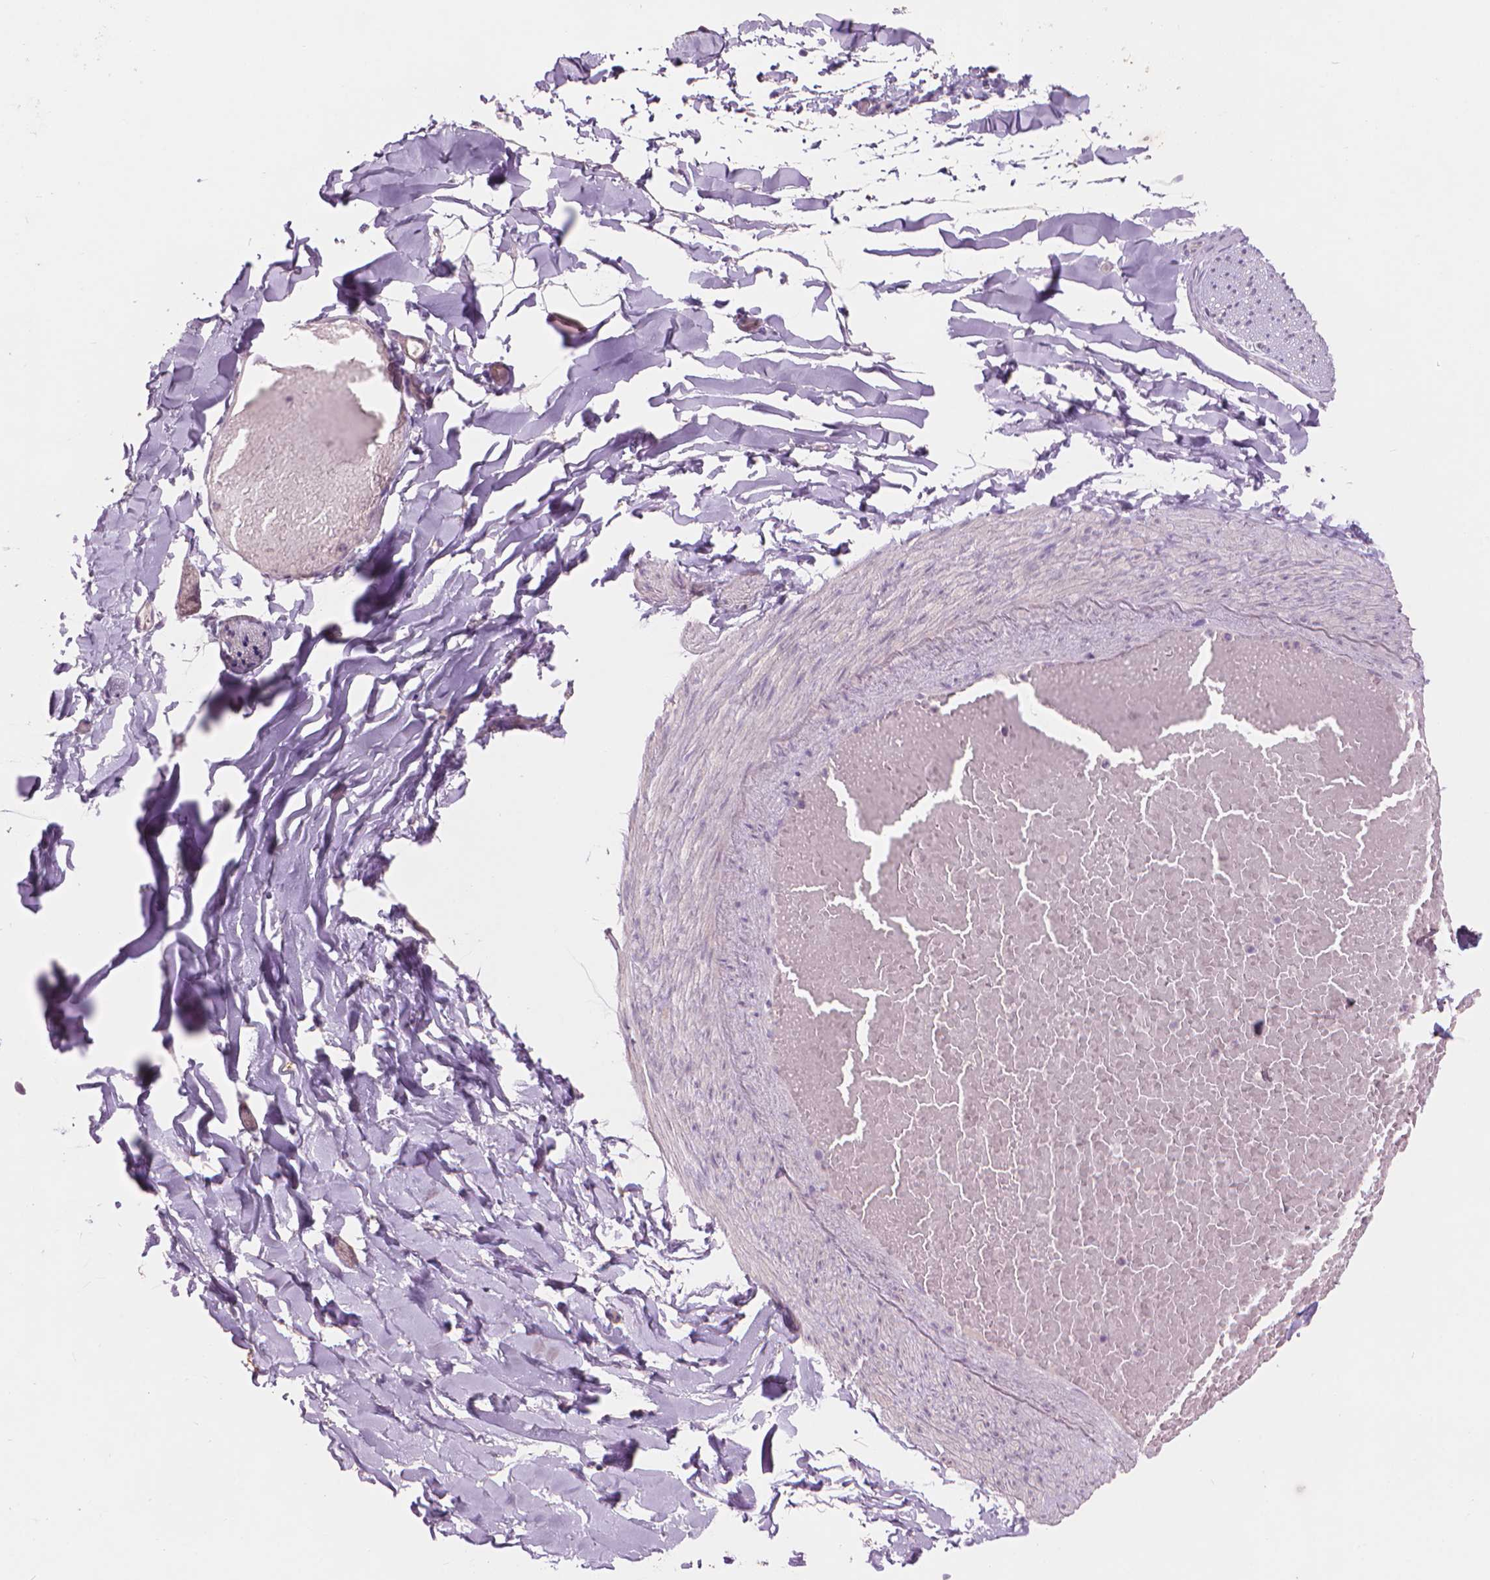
{"staining": {"intensity": "negative", "quantity": "none", "location": "none"}, "tissue": "adipose tissue", "cell_type": "Adipocytes", "image_type": "normal", "snomed": [{"axis": "morphology", "description": "Normal tissue, NOS"}, {"axis": "topography", "description": "Gallbladder"}, {"axis": "topography", "description": "Peripheral nerve tissue"}], "caption": "This is a image of immunohistochemistry staining of normal adipose tissue, which shows no expression in adipocytes. (DAB immunohistochemistry (IHC), high magnification).", "gene": "ENO2", "patient": {"sex": "female", "age": 45}}